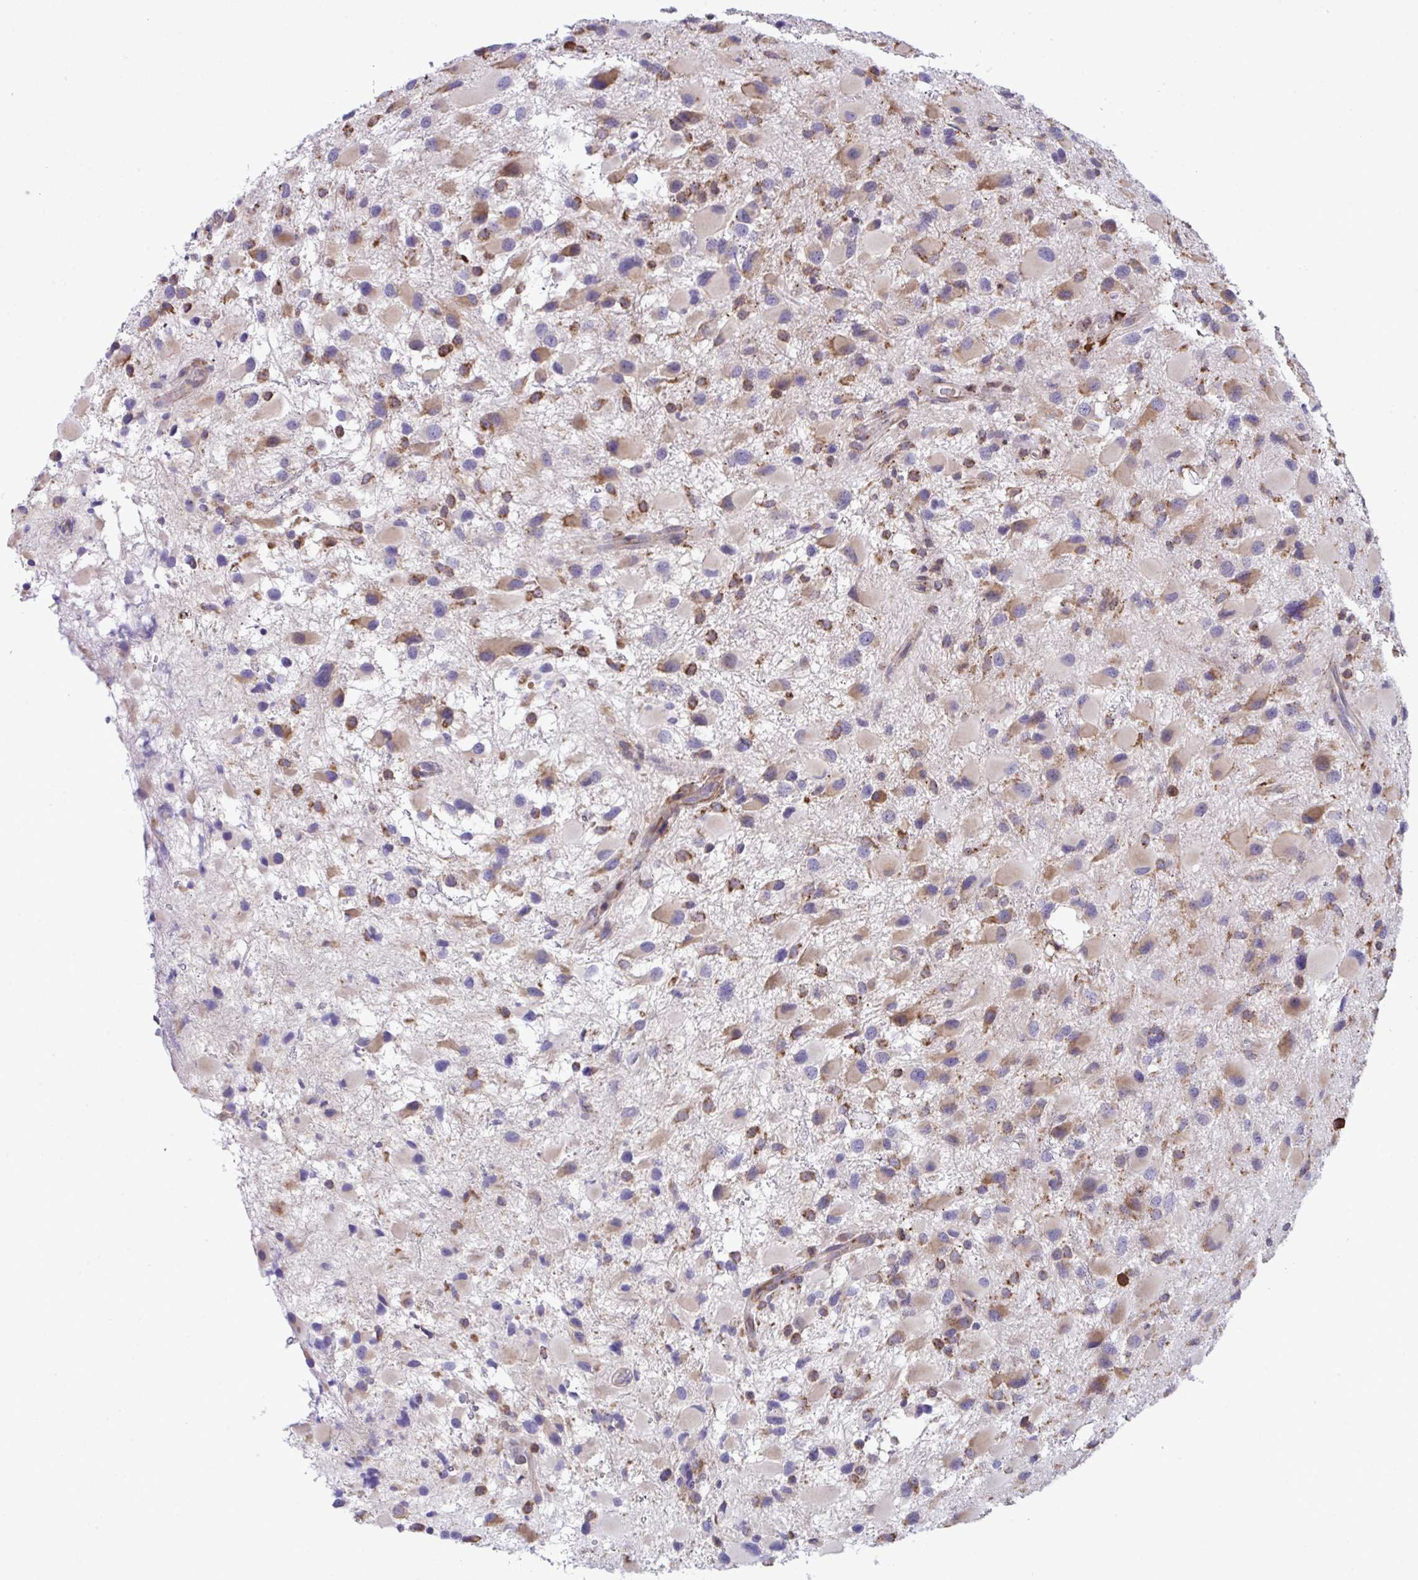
{"staining": {"intensity": "weak", "quantity": "25%-75%", "location": "cytoplasmic/membranous"}, "tissue": "glioma", "cell_type": "Tumor cells", "image_type": "cancer", "snomed": [{"axis": "morphology", "description": "Glioma, malignant, High grade"}, {"axis": "topography", "description": "Brain"}], "caption": "High-power microscopy captured an immunohistochemistry histopathology image of malignant high-grade glioma, revealing weak cytoplasmic/membranous positivity in approximately 25%-75% of tumor cells.", "gene": "MYMK", "patient": {"sex": "female", "age": 40}}